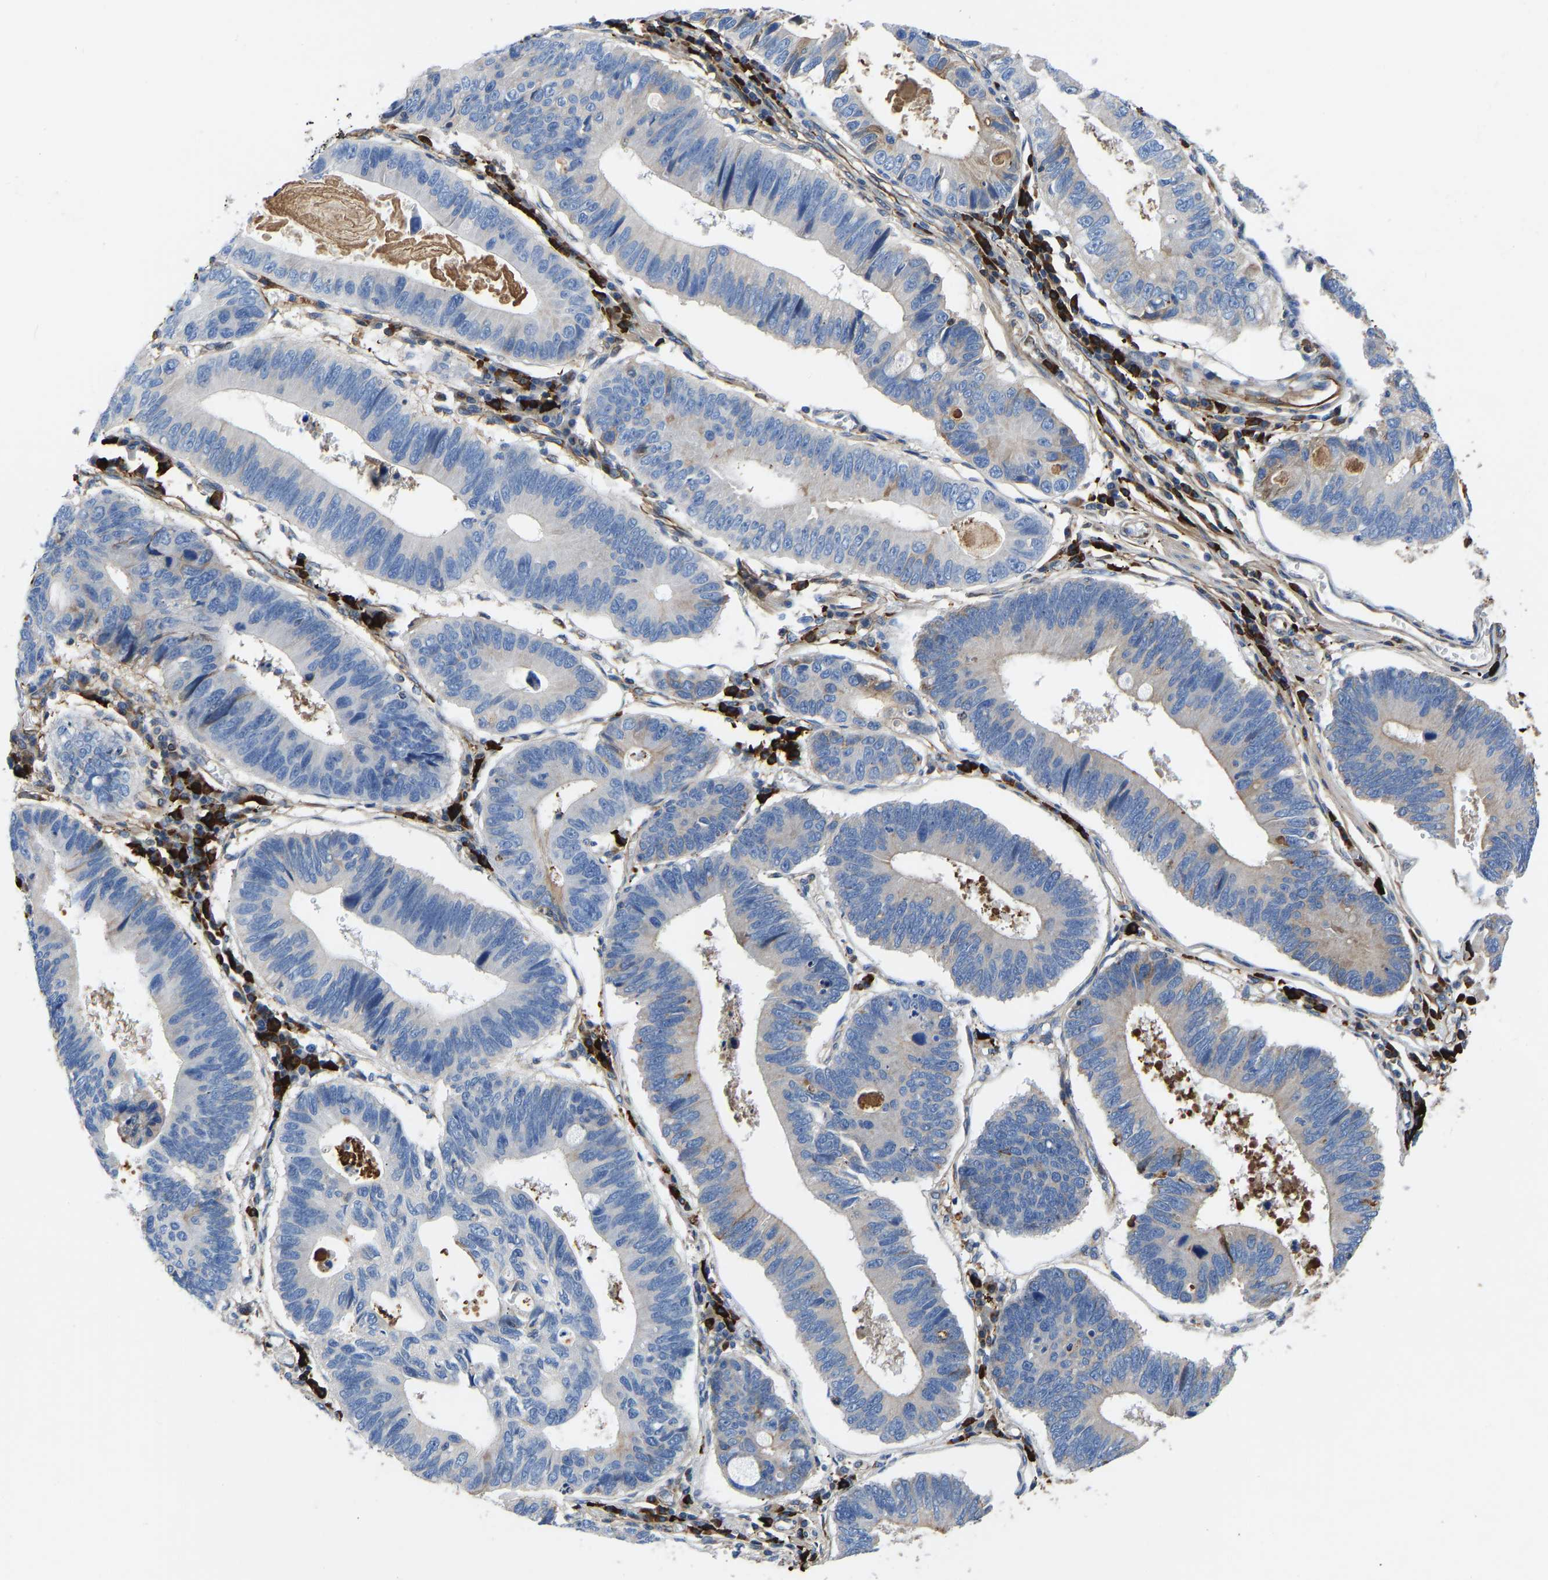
{"staining": {"intensity": "negative", "quantity": "none", "location": "none"}, "tissue": "stomach cancer", "cell_type": "Tumor cells", "image_type": "cancer", "snomed": [{"axis": "morphology", "description": "Adenocarcinoma, NOS"}, {"axis": "topography", "description": "Stomach"}], "caption": "Tumor cells are negative for protein expression in human adenocarcinoma (stomach).", "gene": "HSPG2", "patient": {"sex": "male", "age": 59}}